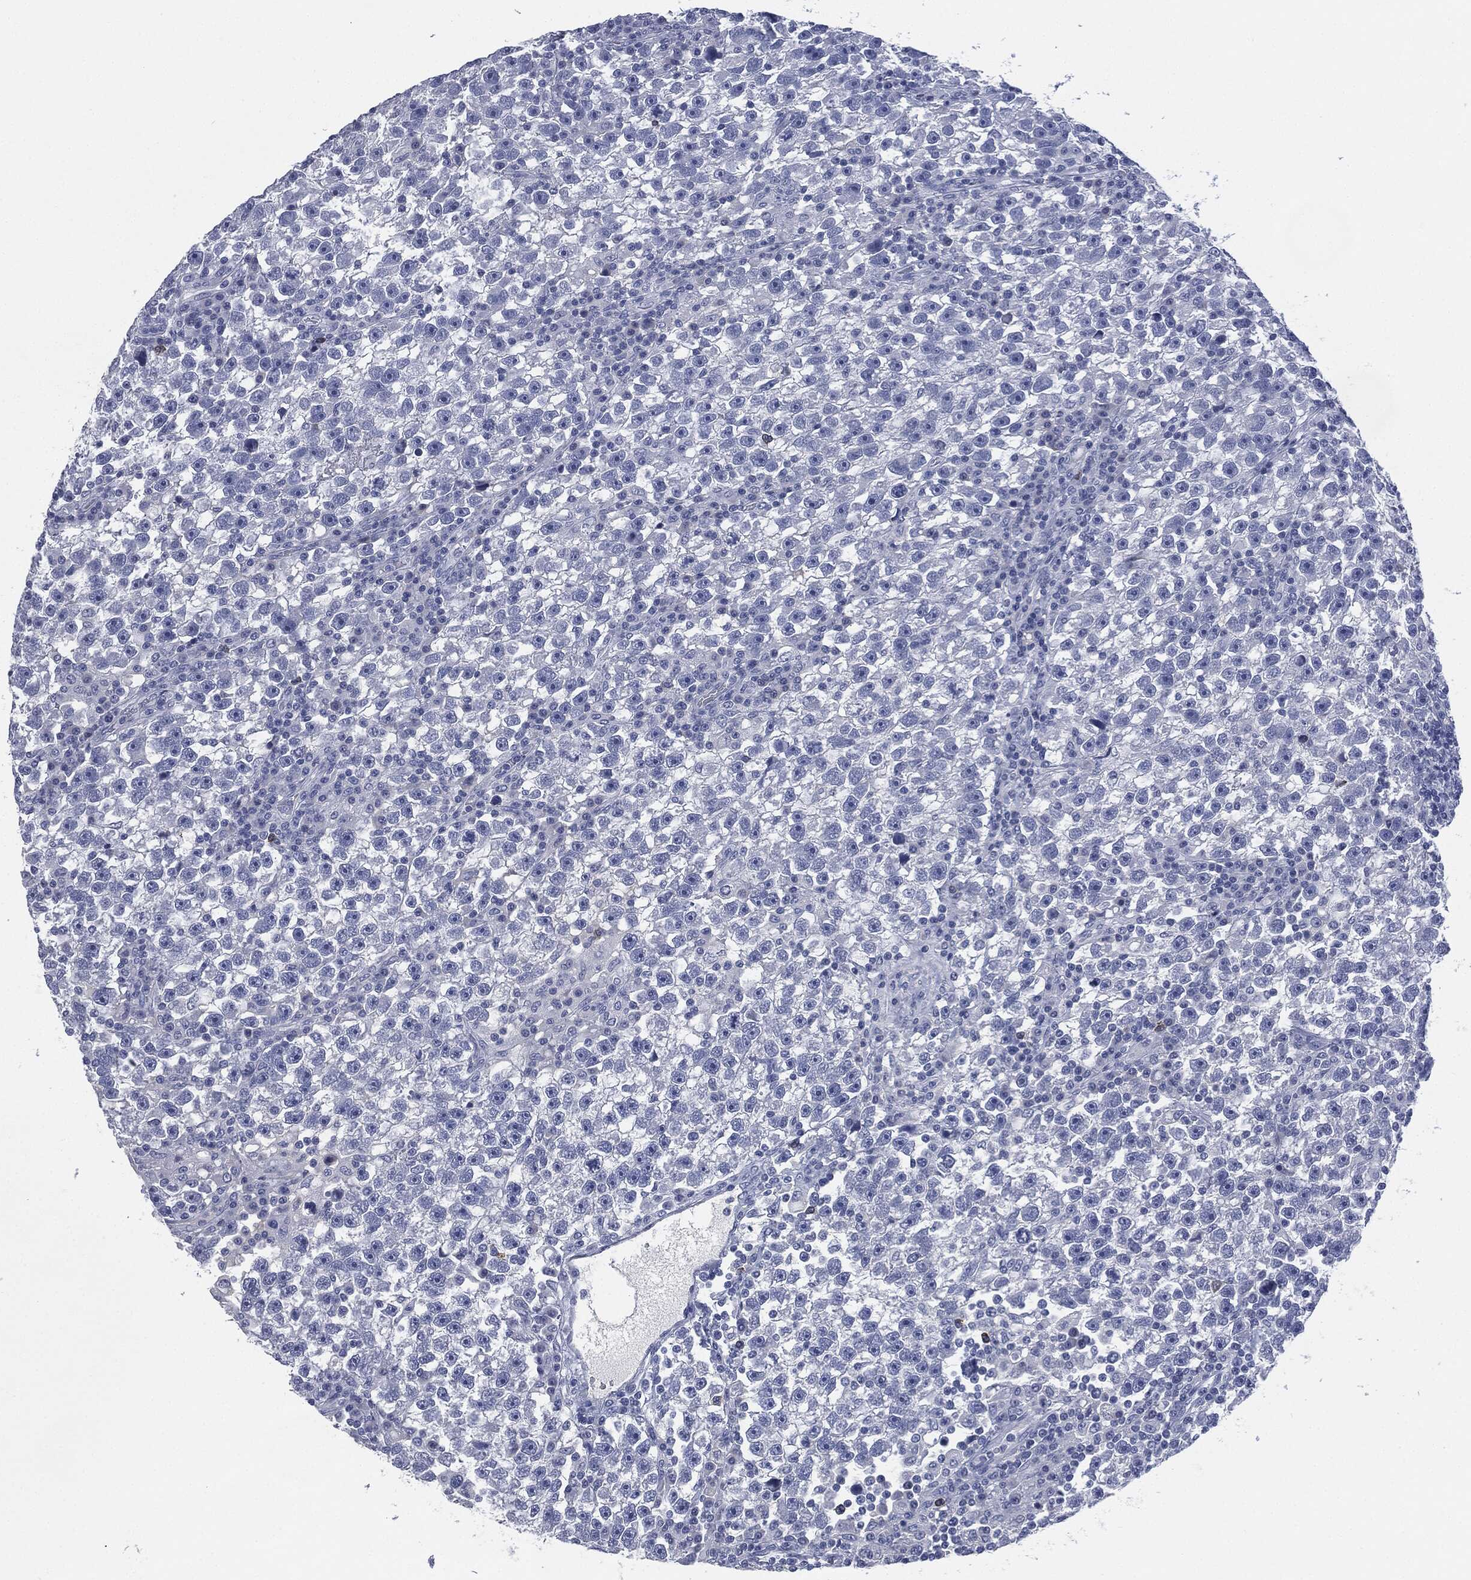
{"staining": {"intensity": "negative", "quantity": "none", "location": "none"}, "tissue": "testis cancer", "cell_type": "Tumor cells", "image_type": "cancer", "snomed": [{"axis": "morphology", "description": "Seminoma, NOS"}, {"axis": "topography", "description": "Testis"}], "caption": "Immunohistochemical staining of human testis cancer demonstrates no significant staining in tumor cells.", "gene": "CEACAM8", "patient": {"sex": "male", "age": 47}}